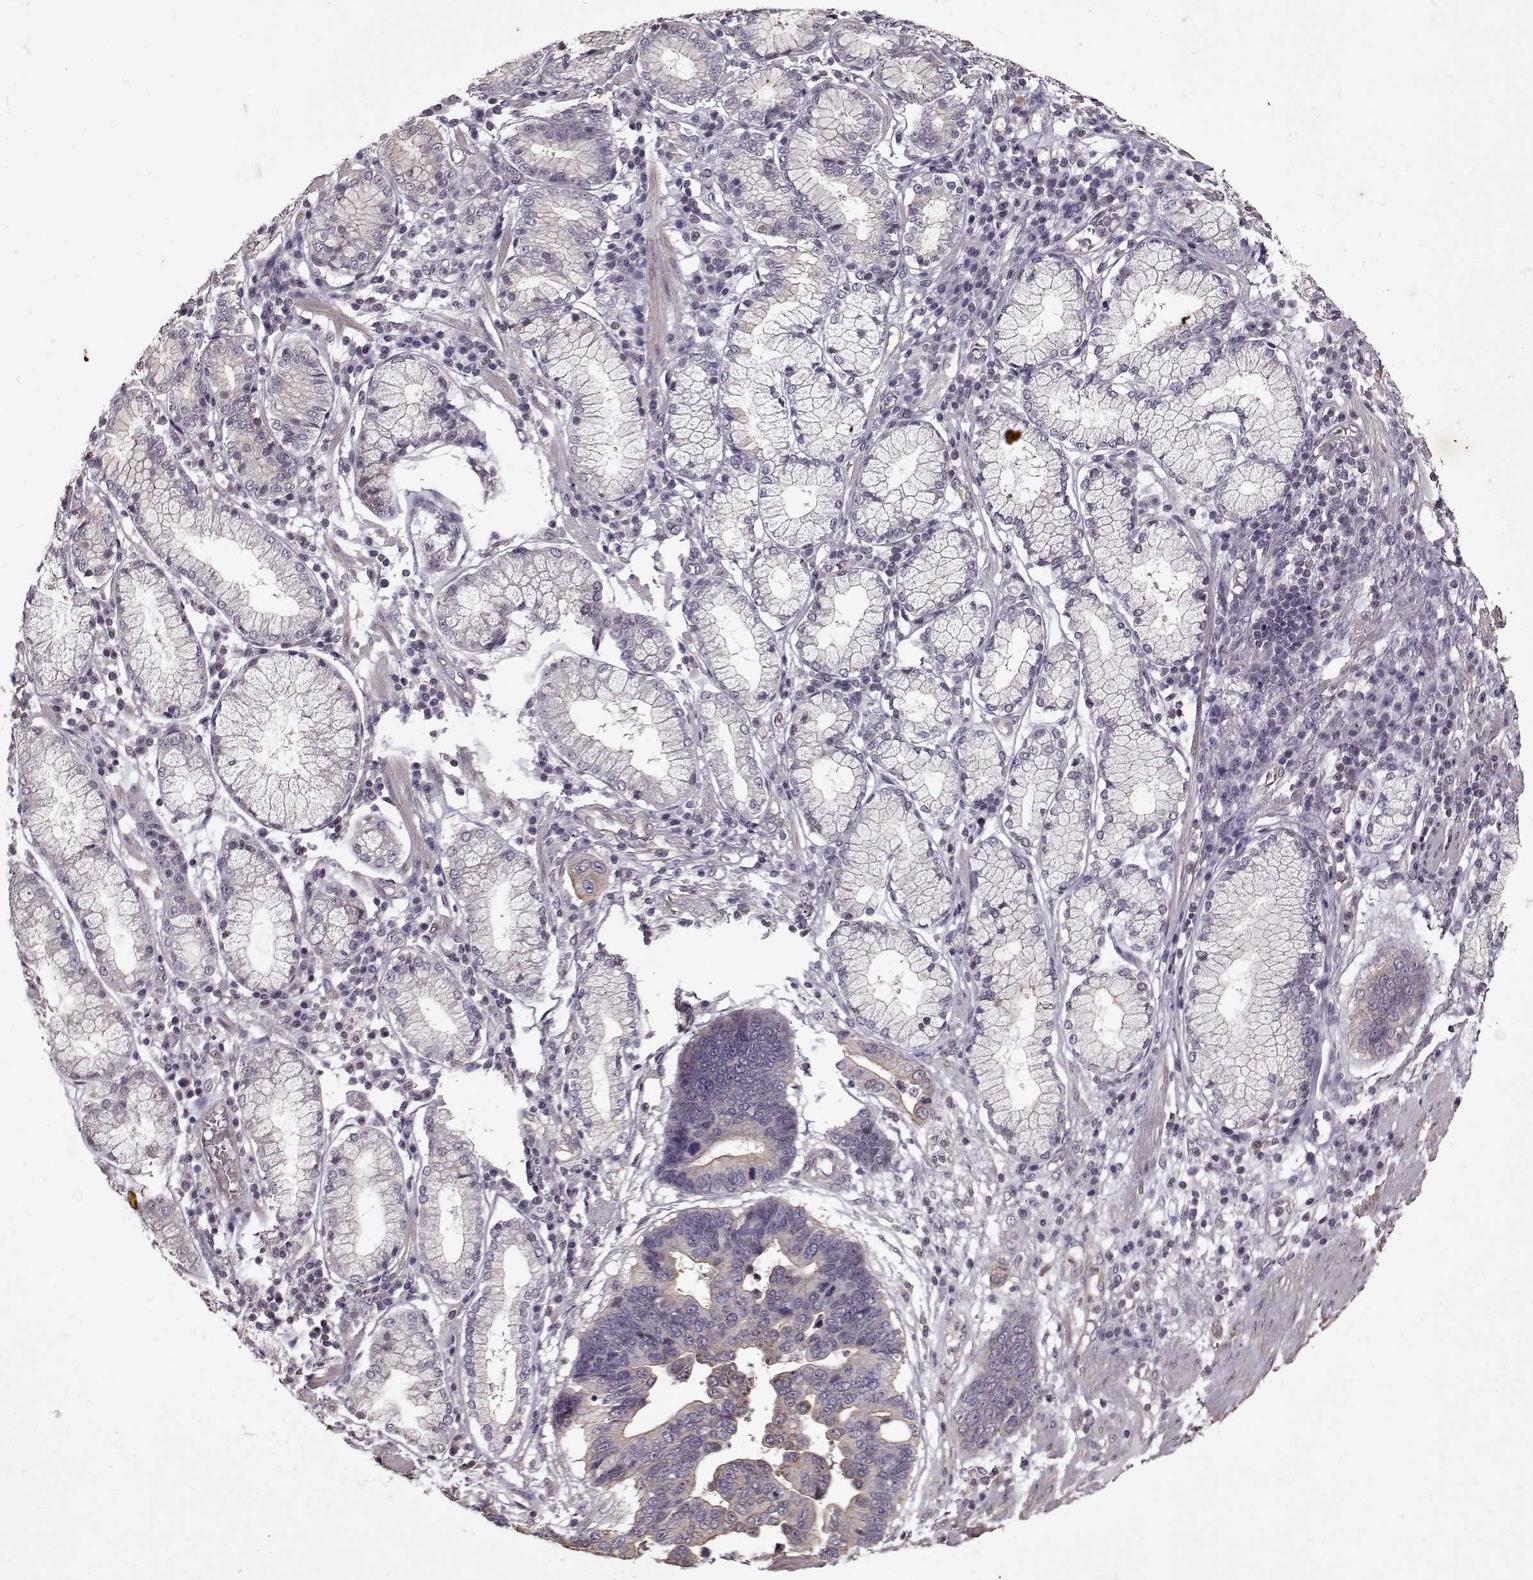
{"staining": {"intensity": "weak", "quantity": "25%-75%", "location": "cytoplasmic/membranous"}, "tissue": "stomach cancer", "cell_type": "Tumor cells", "image_type": "cancer", "snomed": [{"axis": "morphology", "description": "Adenocarcinoma, NOS"}, {"axis": "topography", "description": "Stomach"}], "caption": "Stomach cancer (adenocarcinoma) stained with a brown dye demonstrates weak cytoplasmic/membranous positive expression in about 25%-75% of tumor cells.", "gene": "KRT9", "patient": {"sex": "male", "age": 84}}